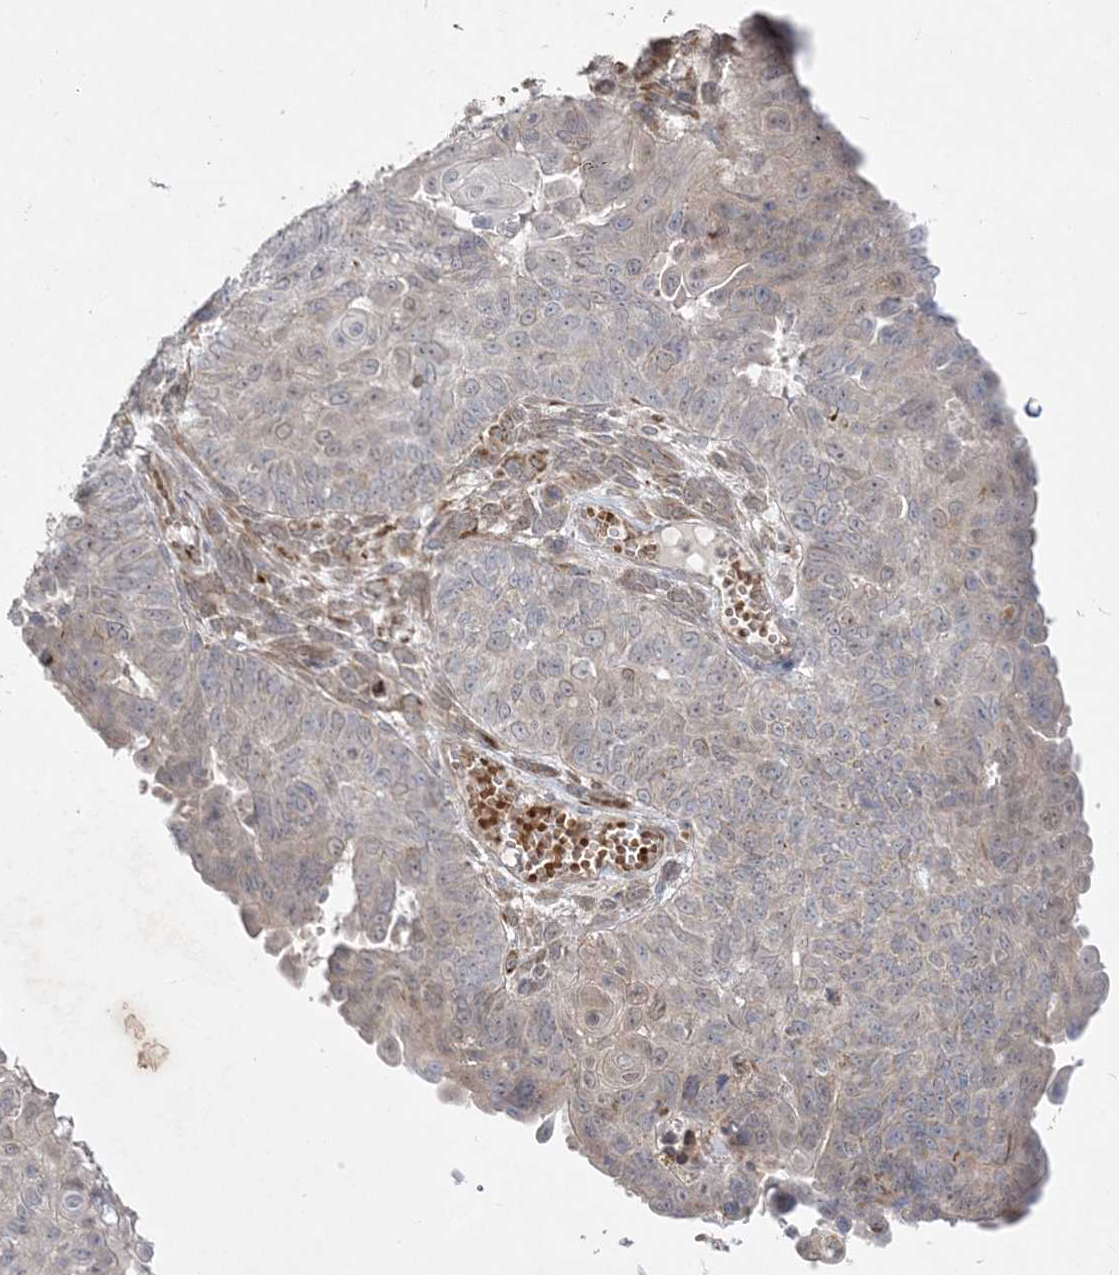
{"staining": {"intensity": "negative", "quantity": "none", "location": "none"}, "tissue": "endometrial cancer", "cell_type": "Tumor cells", "image_type": "cancer", "snomed": [{"axis": "morphology", "description": "Adenocarcinoma, NOS"}, {"axis": "topography", "description": "Endometrium"}], "caption": "Micrograph shows no protein positivity in tumor cells of endometrial cancer tissue.", "gene": "INPP1", "patient": {"sex": "female", "age": 32}}